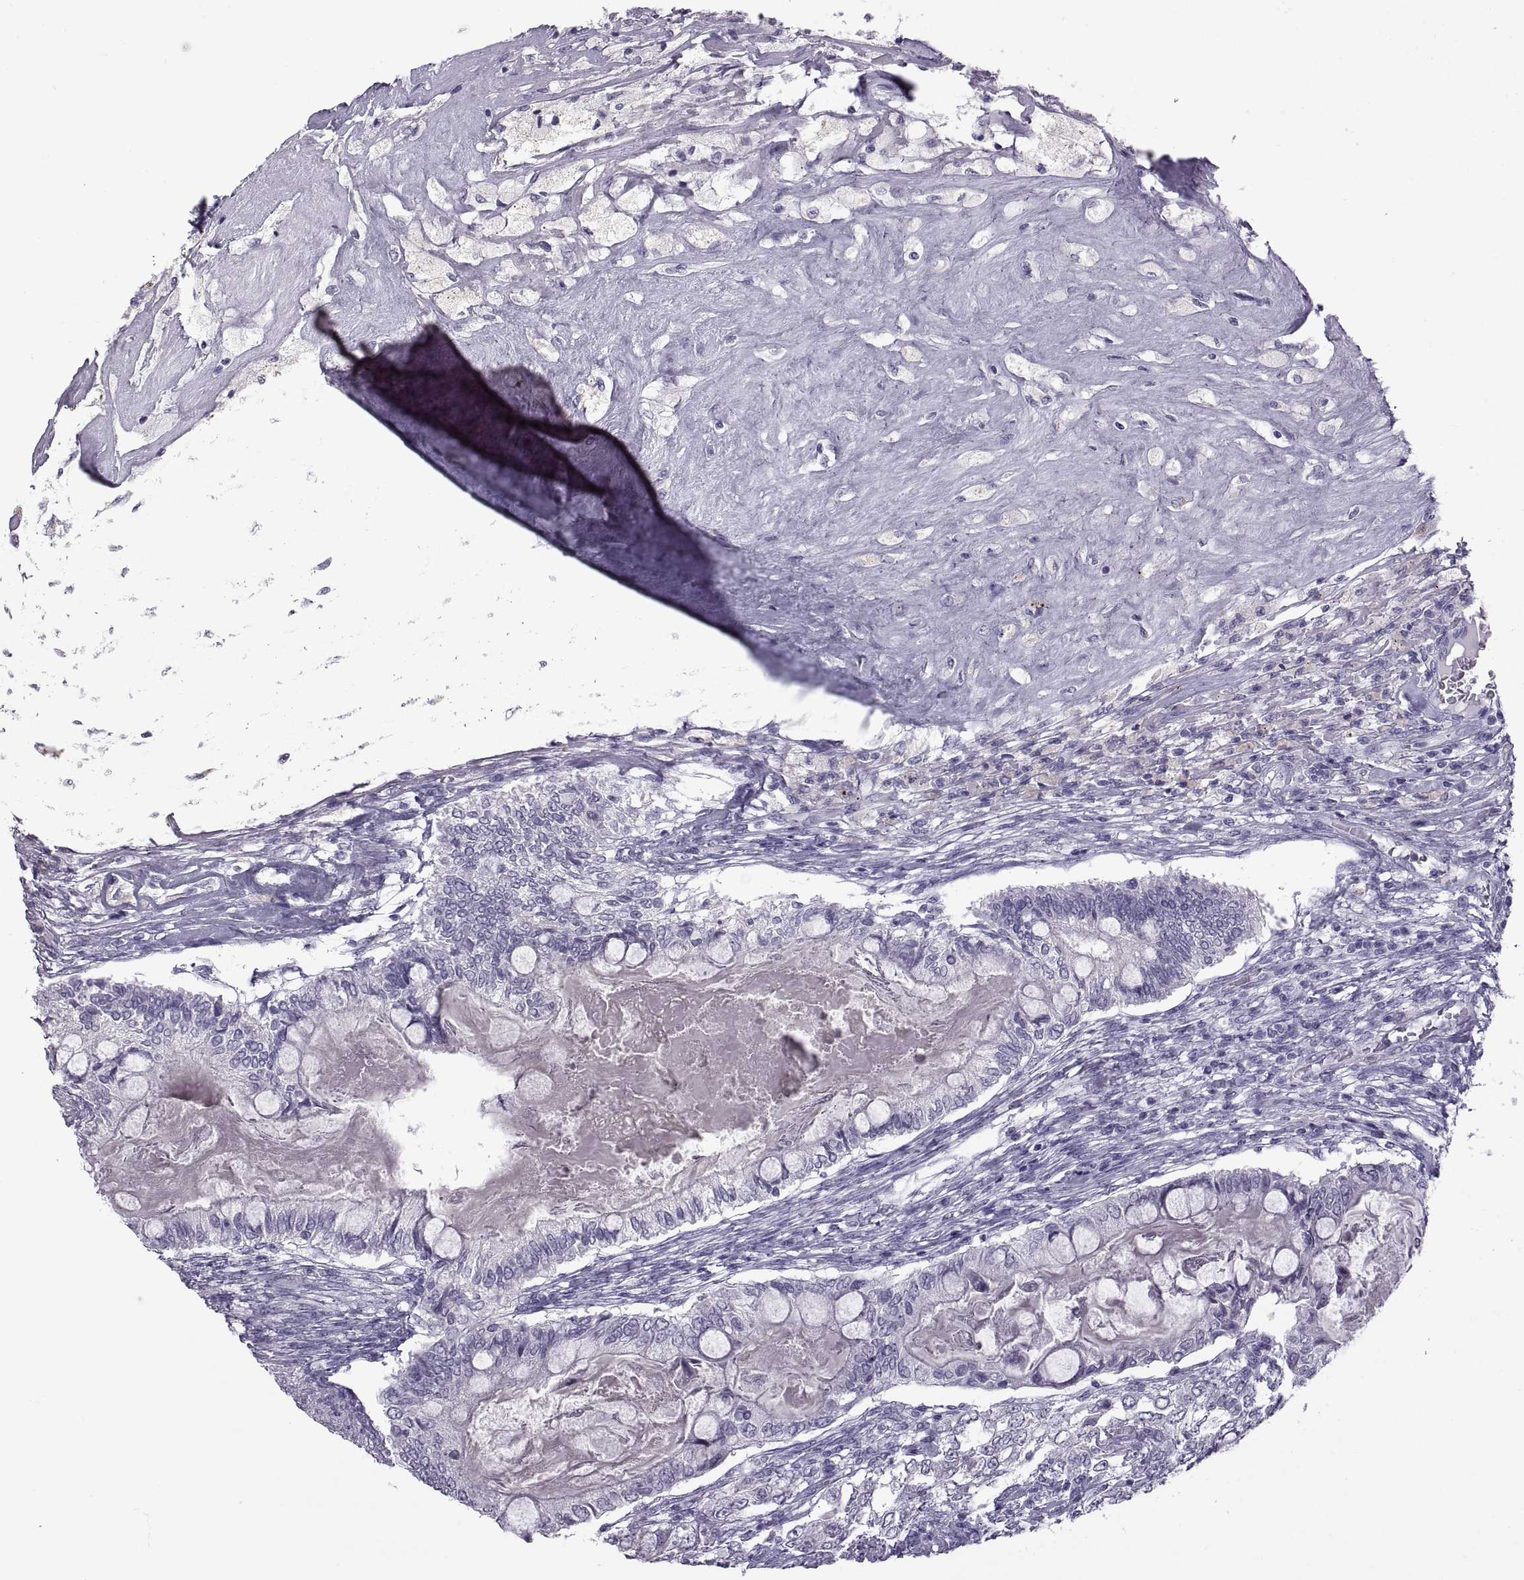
{"staining": {"intensity": "negative", "quantity": "none", "location": "none"}, "tissue": "testis cancer", "cell_type": "Tumor cells", "image_type": "cancer", "snomed": [{"axis": "morphology", "description": "Seminoma, NOS"}, {"axis": "morphology", "description": "Carcinoma, Embryonal, NOS"}, {"axis": "topography", "description": "Testis"}], "caption": "DAB (3,3'-diaminobenzidine) immunohistochemical staining of testis cancer reveals no significant staining in tumor cells.", "gene": "RDM1", "patient": {"sex": "male", "age": 41}}